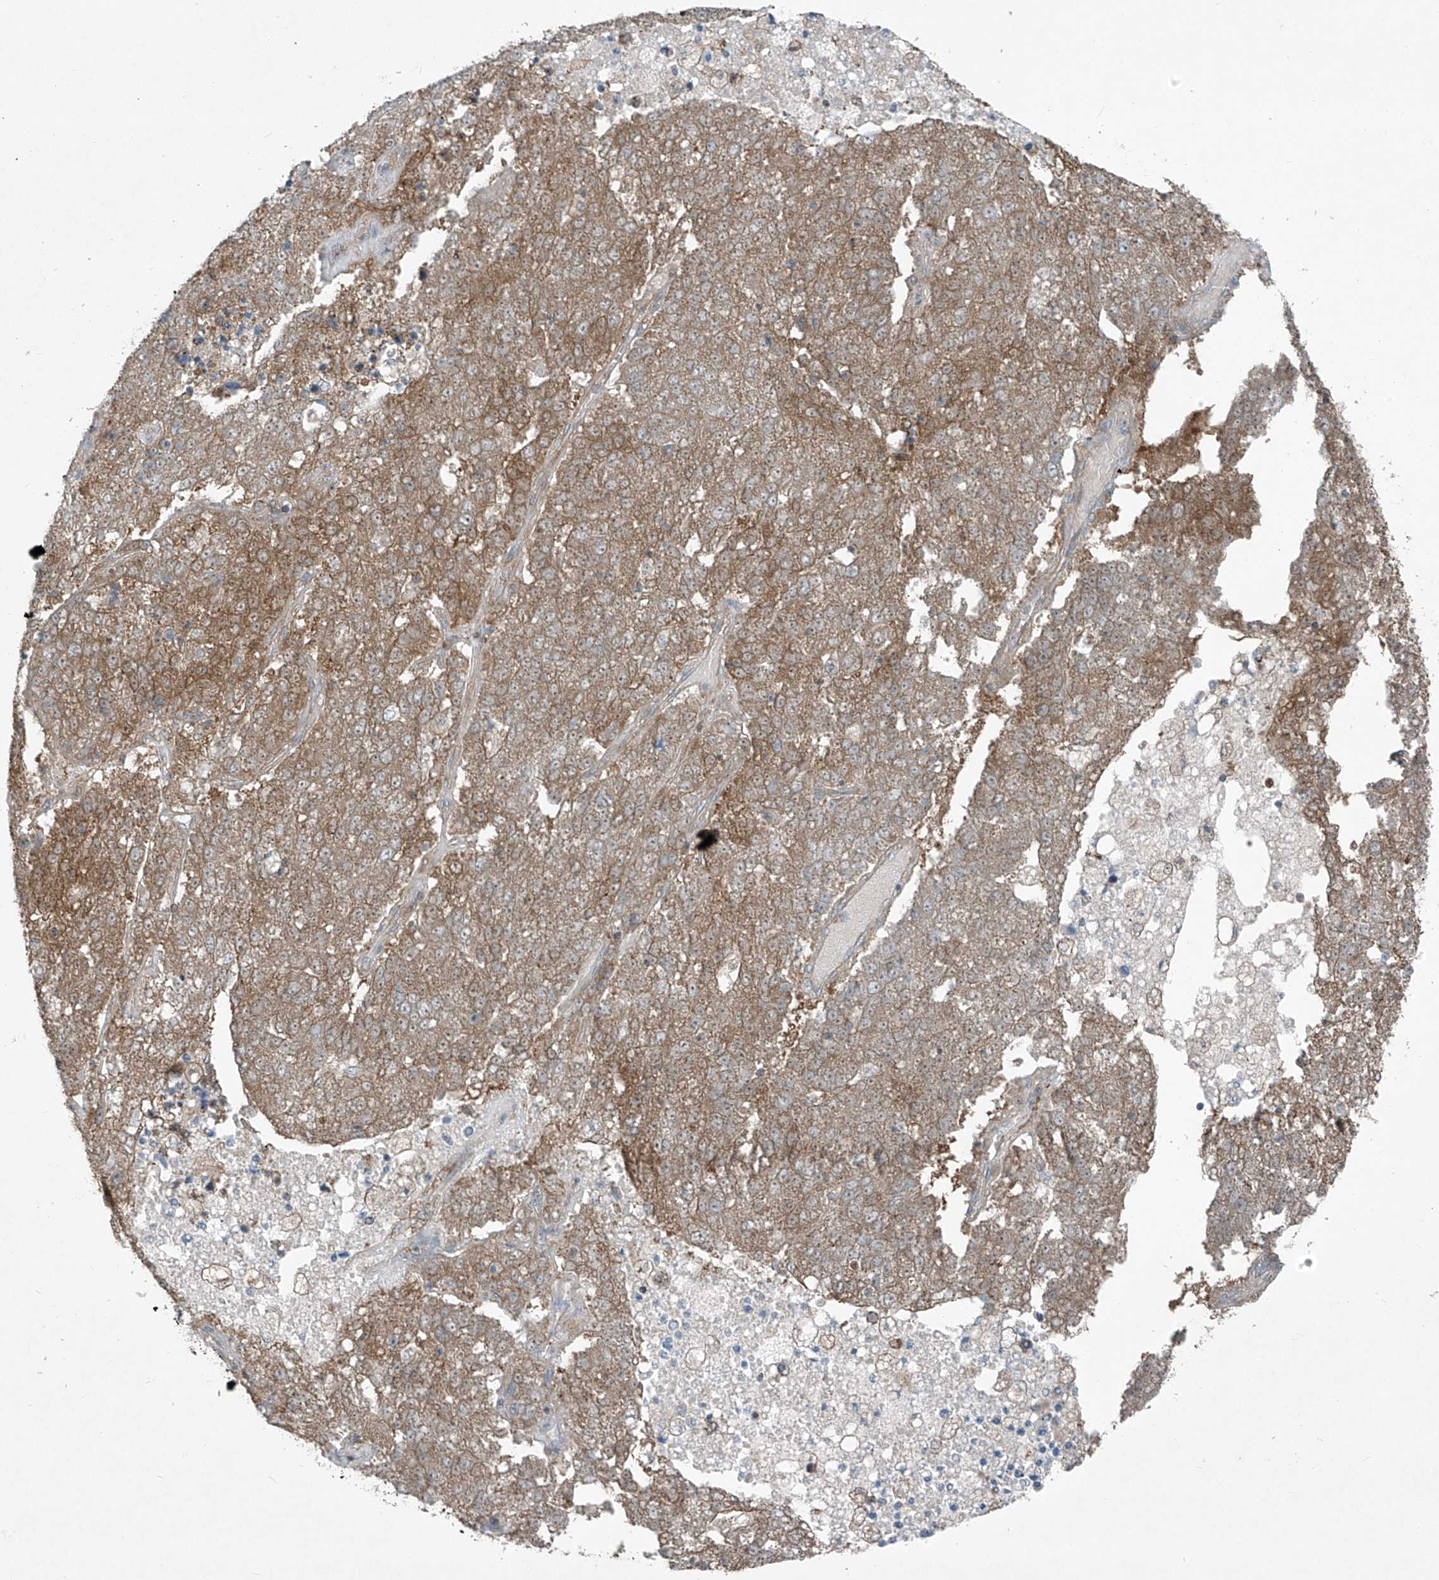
{"staining": {"intensity": "moderate", "quantity": ">75%", "location": "cytoplasmic/membranous,nuclear"}, "tissue": "pancreatic cancer", "cell_type": "Tumor cells", "image_type": "cancer", "snomed": [{"axis": "morphology", "description": "Adenocarcinoma, NOS"}, {"axis": "topography", "description": "Pancreas"}], "caption": "Immunohistochemical staining of human pancreatic cancer reveals medium levels of moderate cytoplasmic/membranous and nuclear positivity in about >75% of tumor cells. The staining is performed using DAB brown chromogen to label protein expression. The nuclei are counter-stained blue using hematoxylin.", "gene": "PPCS", "patient": {"sex": "female", "age": 61}}